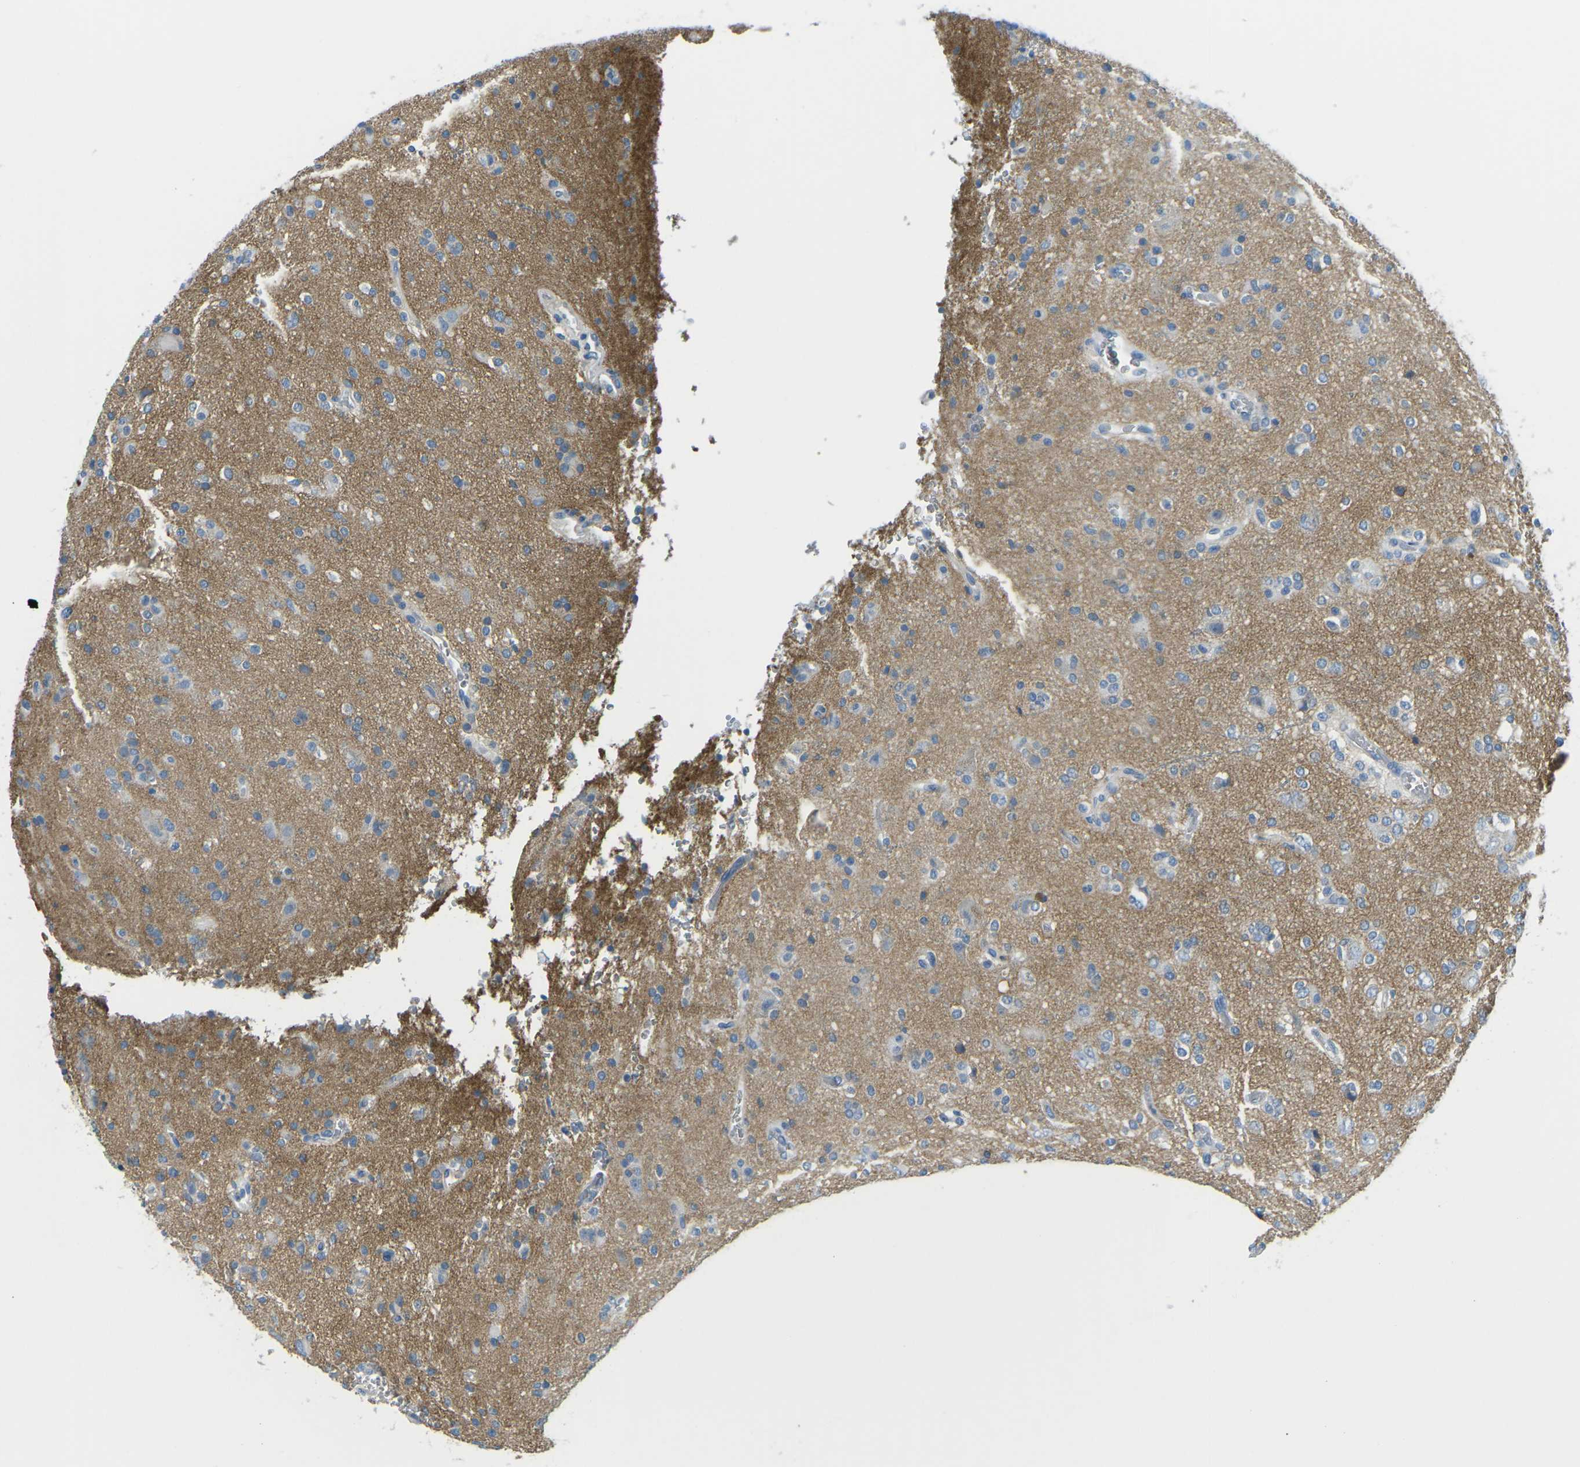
{"staining": {"intensity": "negative", "quantity": "none", "location": "none"}, "tissue": "glioma", "cell_type": "Tumor cells", "image_type": "cancer", "snomed": [{"axis": "morphology", "description": "Glioma, malignant, High grade"}, {"axis": "topography", "description": "Brain"}], "caption": "Protein analysis of malignant high-grade glioma reveals no significant staining in tumor cells.", "gene": "CD47", "patient": {"sex": "male", "age": 47}}